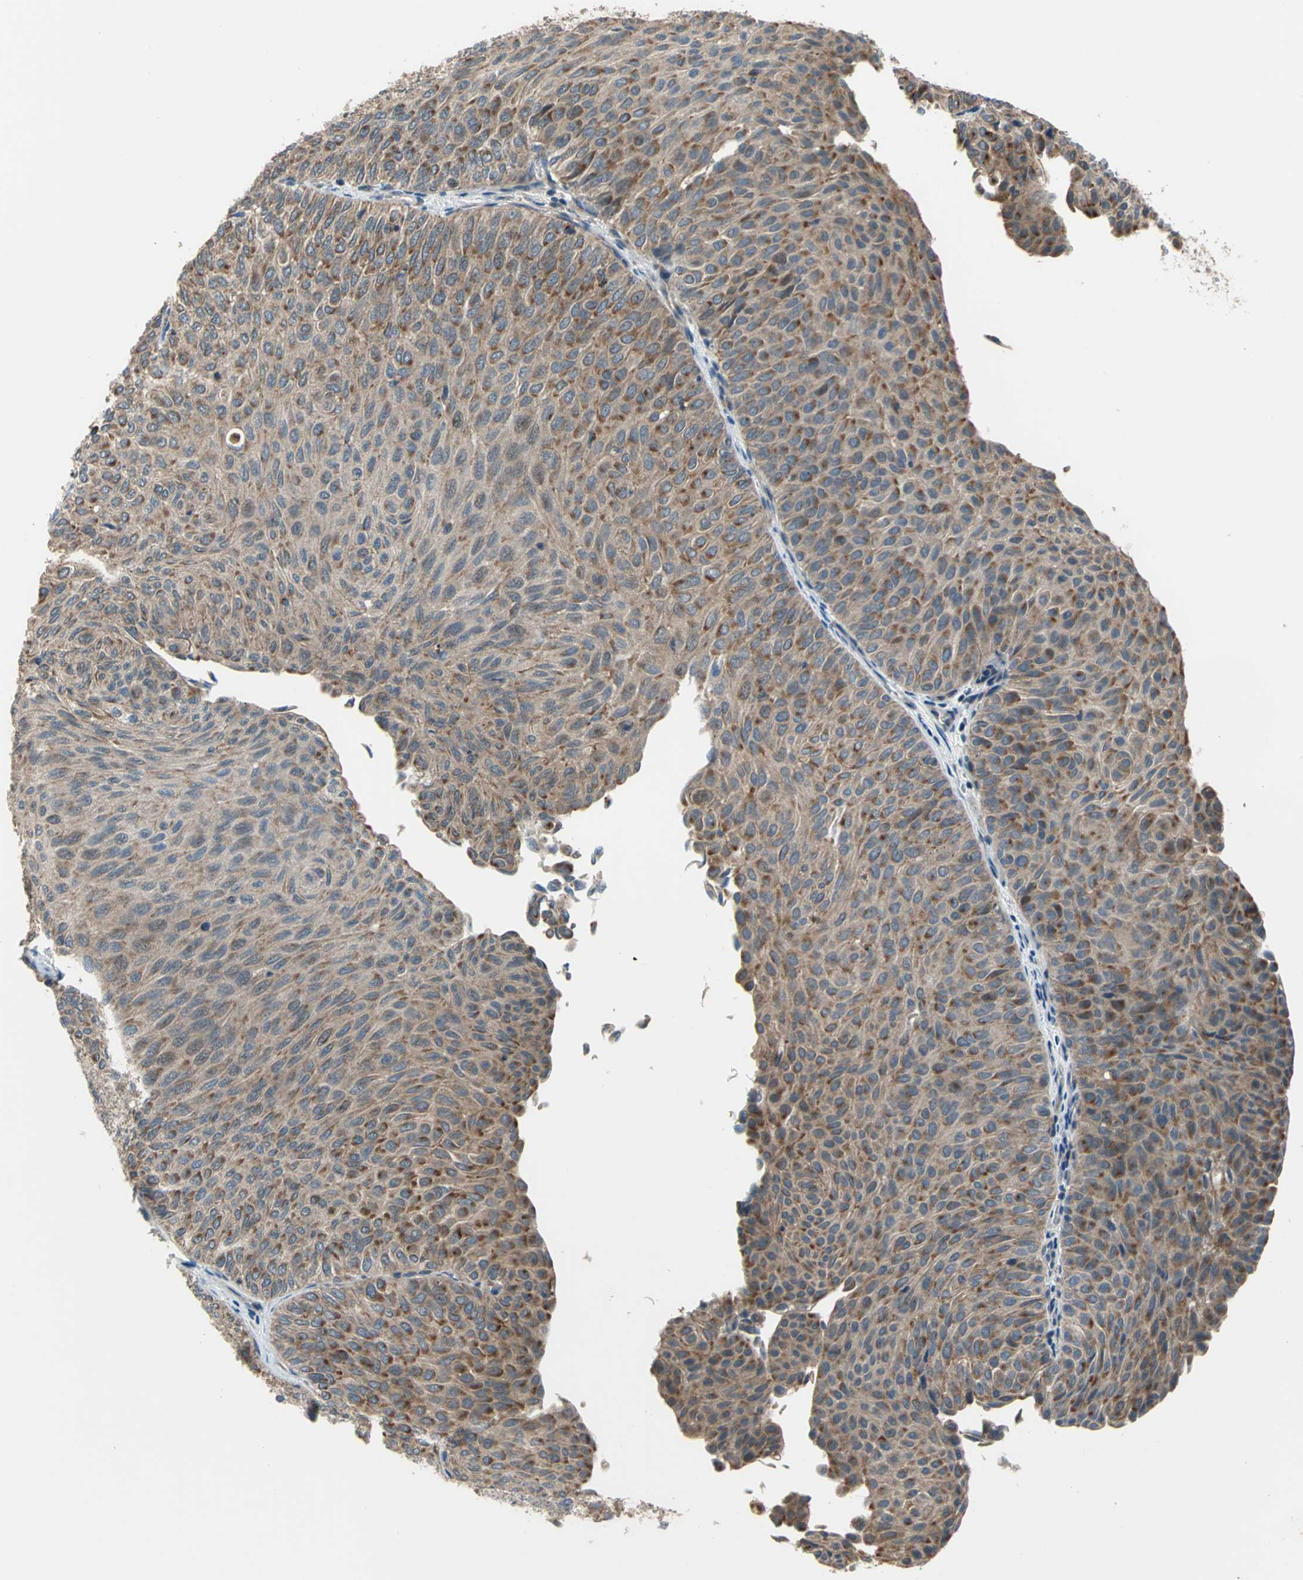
{"staining": {"intensity": "moderate", "quantity": ">75%", "location": "cytoplasmic/membranous"}, "tissue": "urothelial cancer", "cell_type": "Tumor cells", "image_type": "cancer", "snomed": [{"axis": "morphology", "description": "Urothelial carcinoma, Low grade"}, {"axis": "topography", "description": "Urinary bladder"}], "caption": "A high-resolution image shows immunohistochemistry staining of low-grade urothelial carcinoma, which reveals moderate cytoplasmic/membranous expression in about >75% of tumor cells. (Brightfield microscopy of DAB IHC at high magnification).", "gene": "TRAK1", "patient": {"sex": "male", "age": 78}}